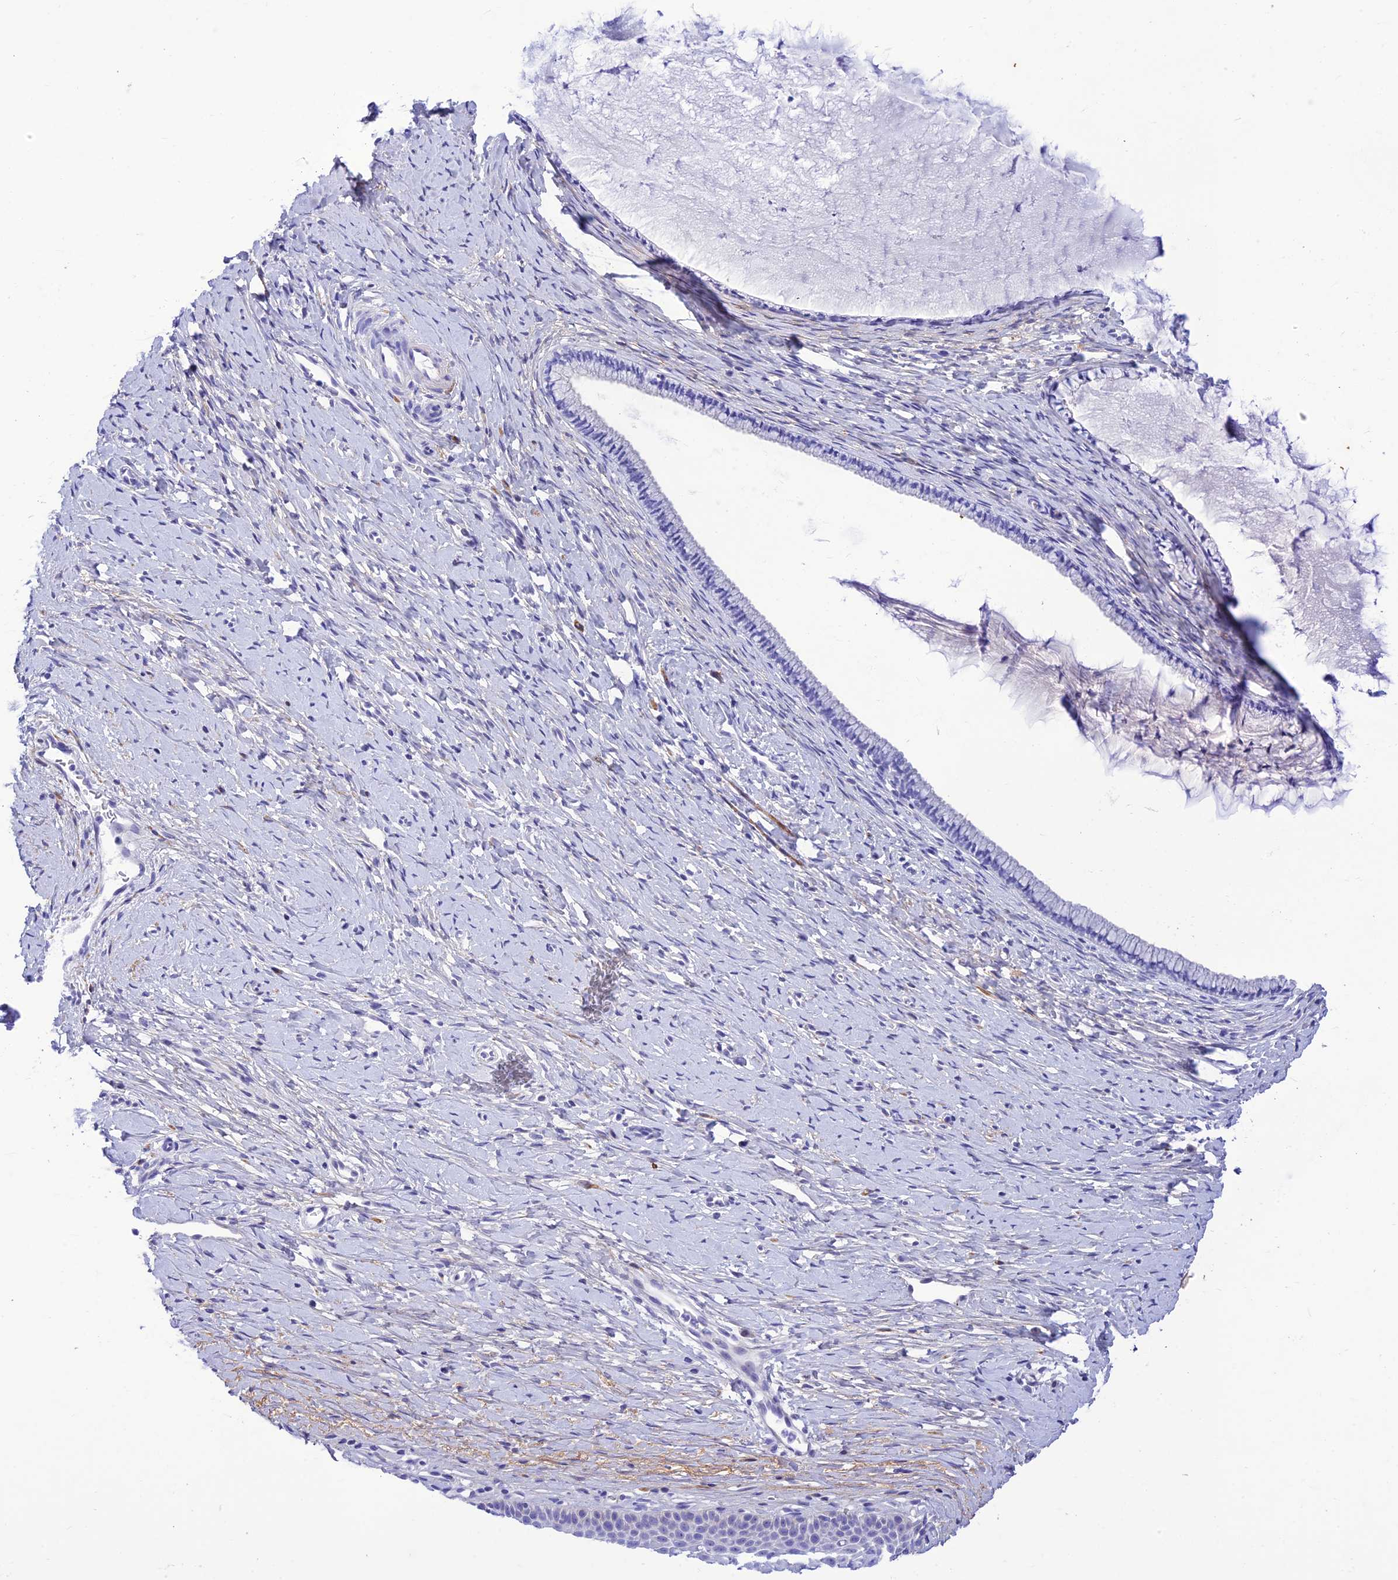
{"staining": {"intensity": "negative", "quantity": "none", "location": "none"}, "tissue": "cervix", "cell_type": "Glandular cells", "image_type": "normal", "snomed": [{"axis": "morphology", "description": "Normal tissue, NOS"}, {"axis": "topography", "description": "Cervix"}], "caption": "Histopathology image shows no protein expression in glandular cells of benign cervix. The staining was performed using DAB to visualize the protein expression in brown, while the nuclei were stained in blue with hematoxylin (Magnification: 20x).", "gene": "PRNP", "patient": {"sex": "female", "age": 36}}